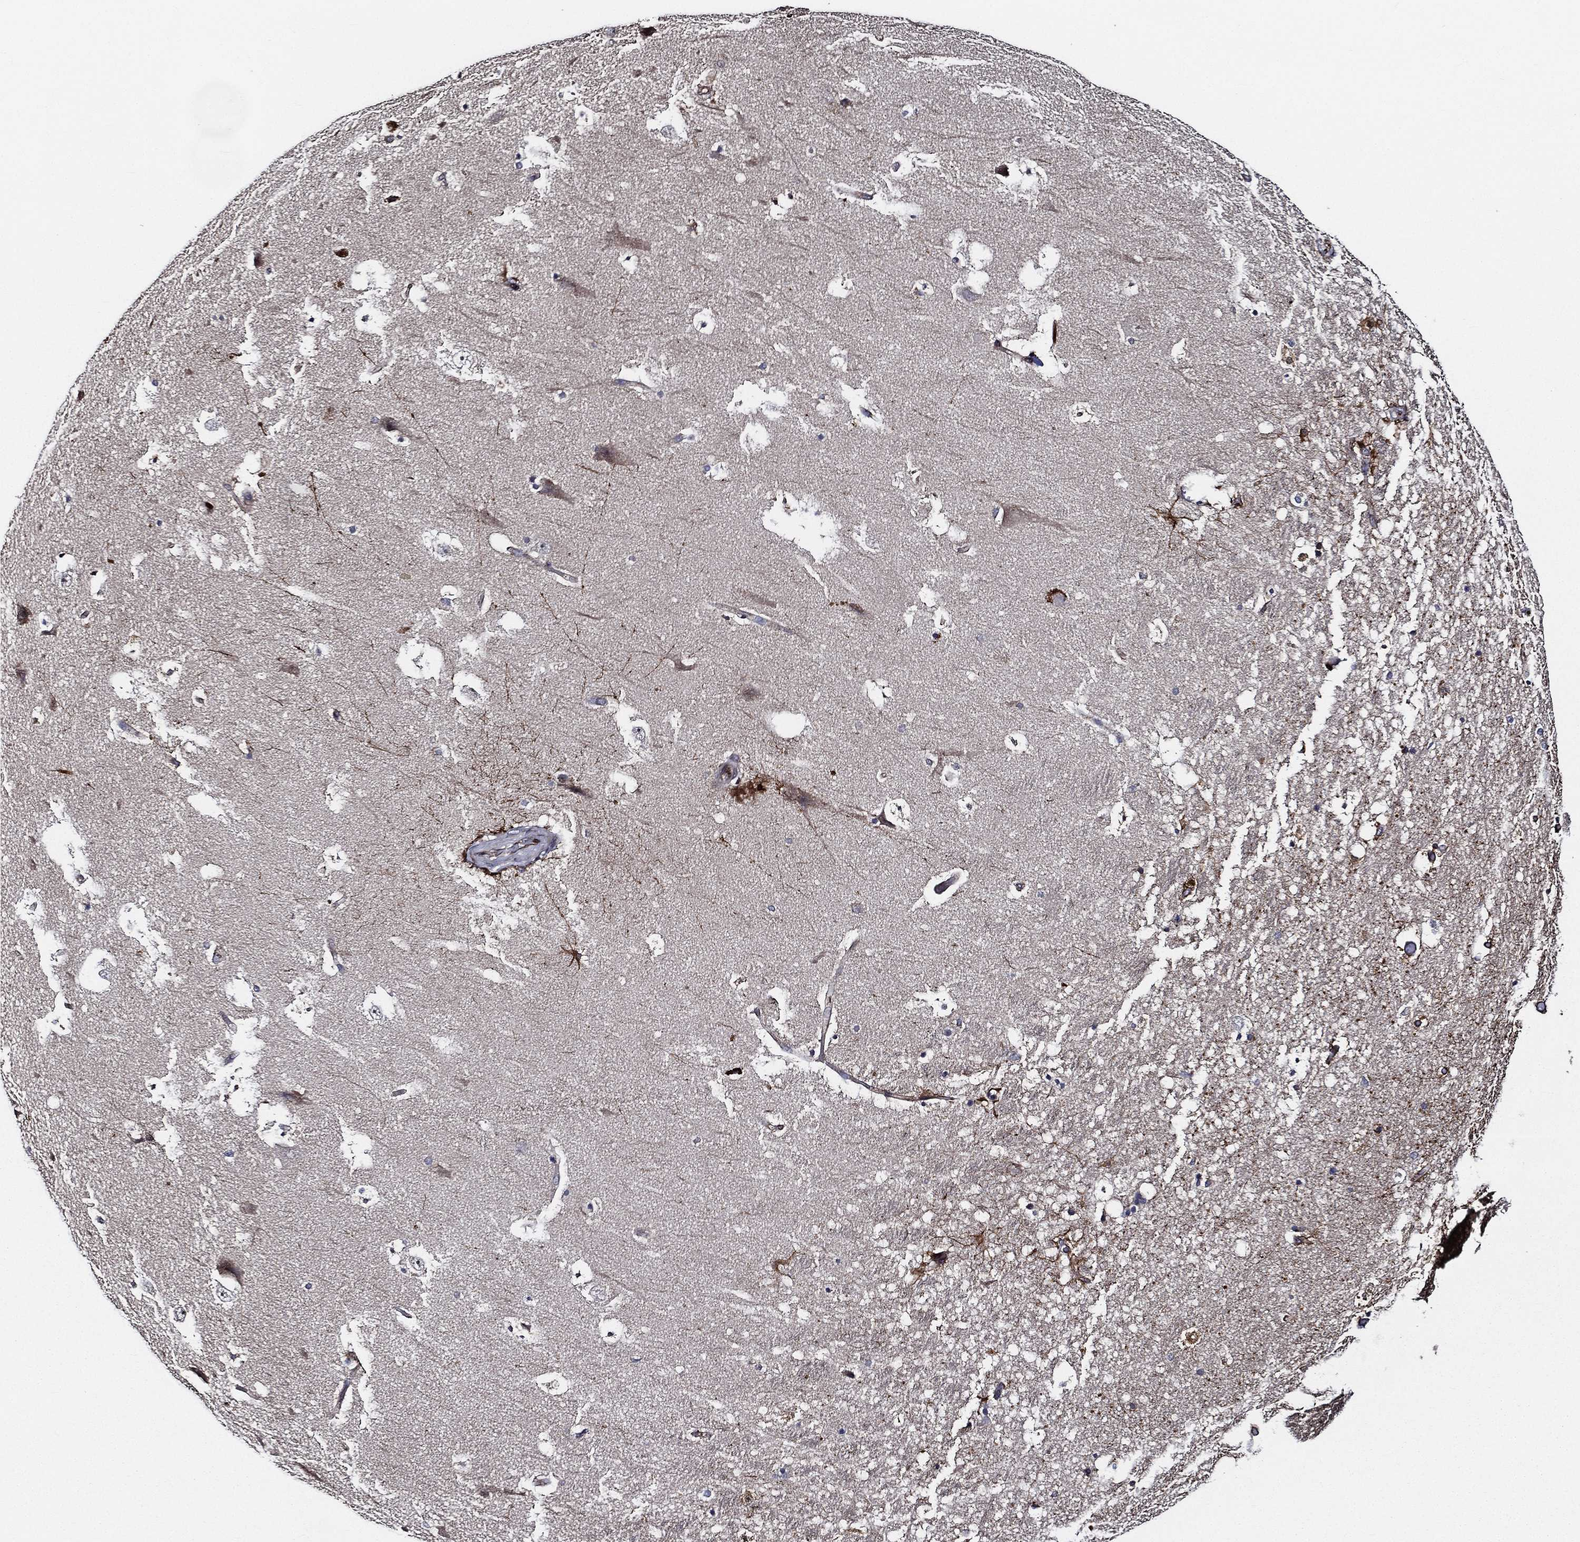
{"staining": {"intensity": "moderate", "quantity": "<25%", "location": "cytoplasmic/membranous"}, "tissue": "hippocampus", "cell_type": "Glial cells", "image_type": "normal", "snomed": [{"axis": "morphology", "description": "Normal tissue, NOS"}, {"axis": "topography", "description": "Hippocampus"}], "caption": "Glial cells exhibit low levels of moderate cytoplasmic/membranous positivity in about <25% of cells in unremarkable human hippocampus. The staining is performed using DAB brown chromogen to label protein expression. The nuclei are counter-stained blue using hematoxylin.", "gene": "KIF20B", "patient": {"sex": "male", "age": 51}}